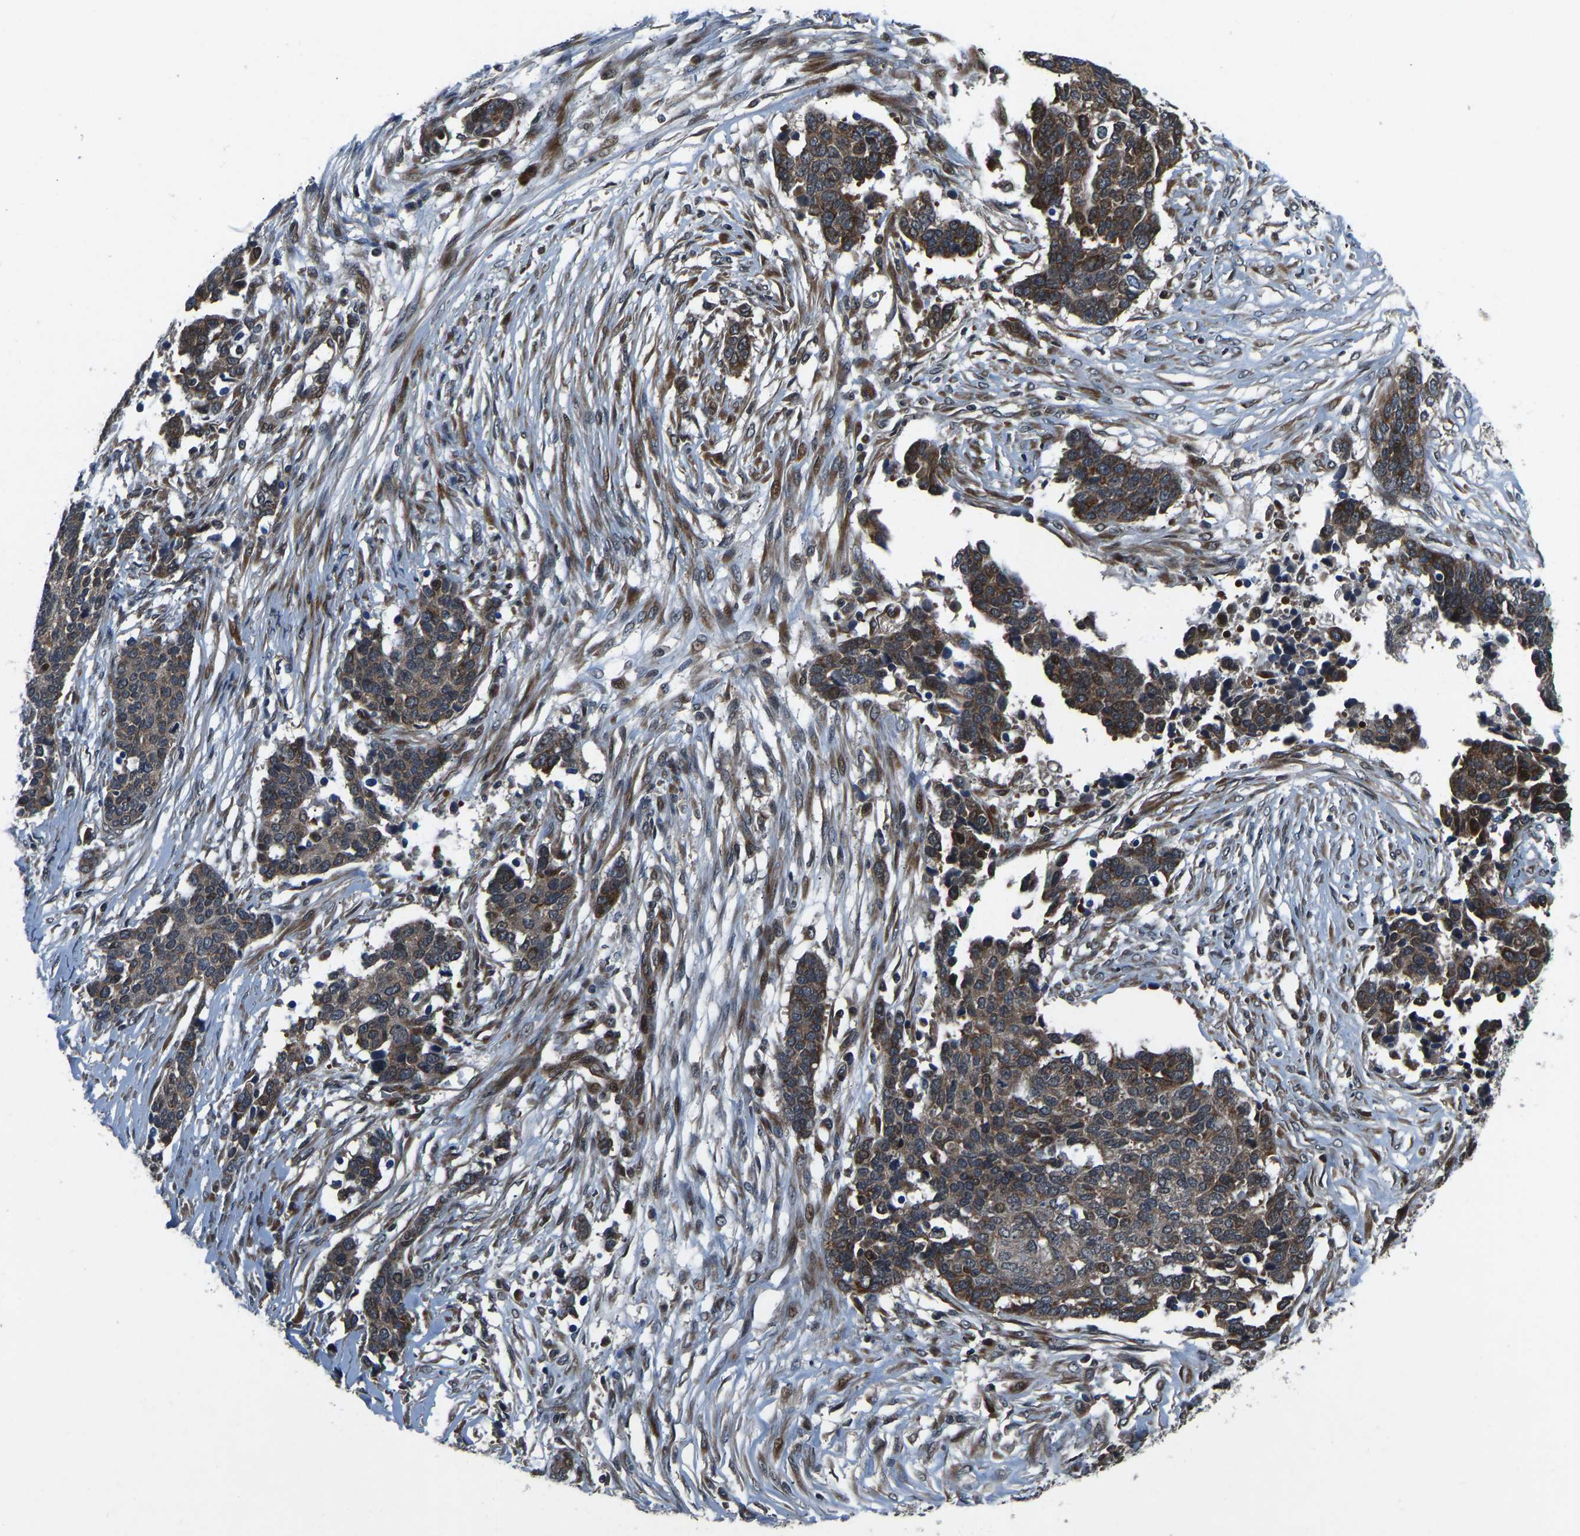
{"staining": {"intensity": "moderate", "quantity": ">75%", "location": "cytoplasmic/membranous"}, "tissue": "ovarian cancer", "cell_type": "Tumor cells", "image_type": "cancer", "snomed": [{"axis": "morphology", "description": "Cystadenocarcinoma, serous, NOS"}, {"axis": "topography", "description": "Ovary"}], "caption": "A high-resolution micrograph shows immunohistochemistry (IHC) staining of ovarian cancer, which displays moderate cytoplasmic/membranous staining in approximately >75% of tumor cells.", "gene": "RLIM", "patient": {"sex": "female", "age": 44}}